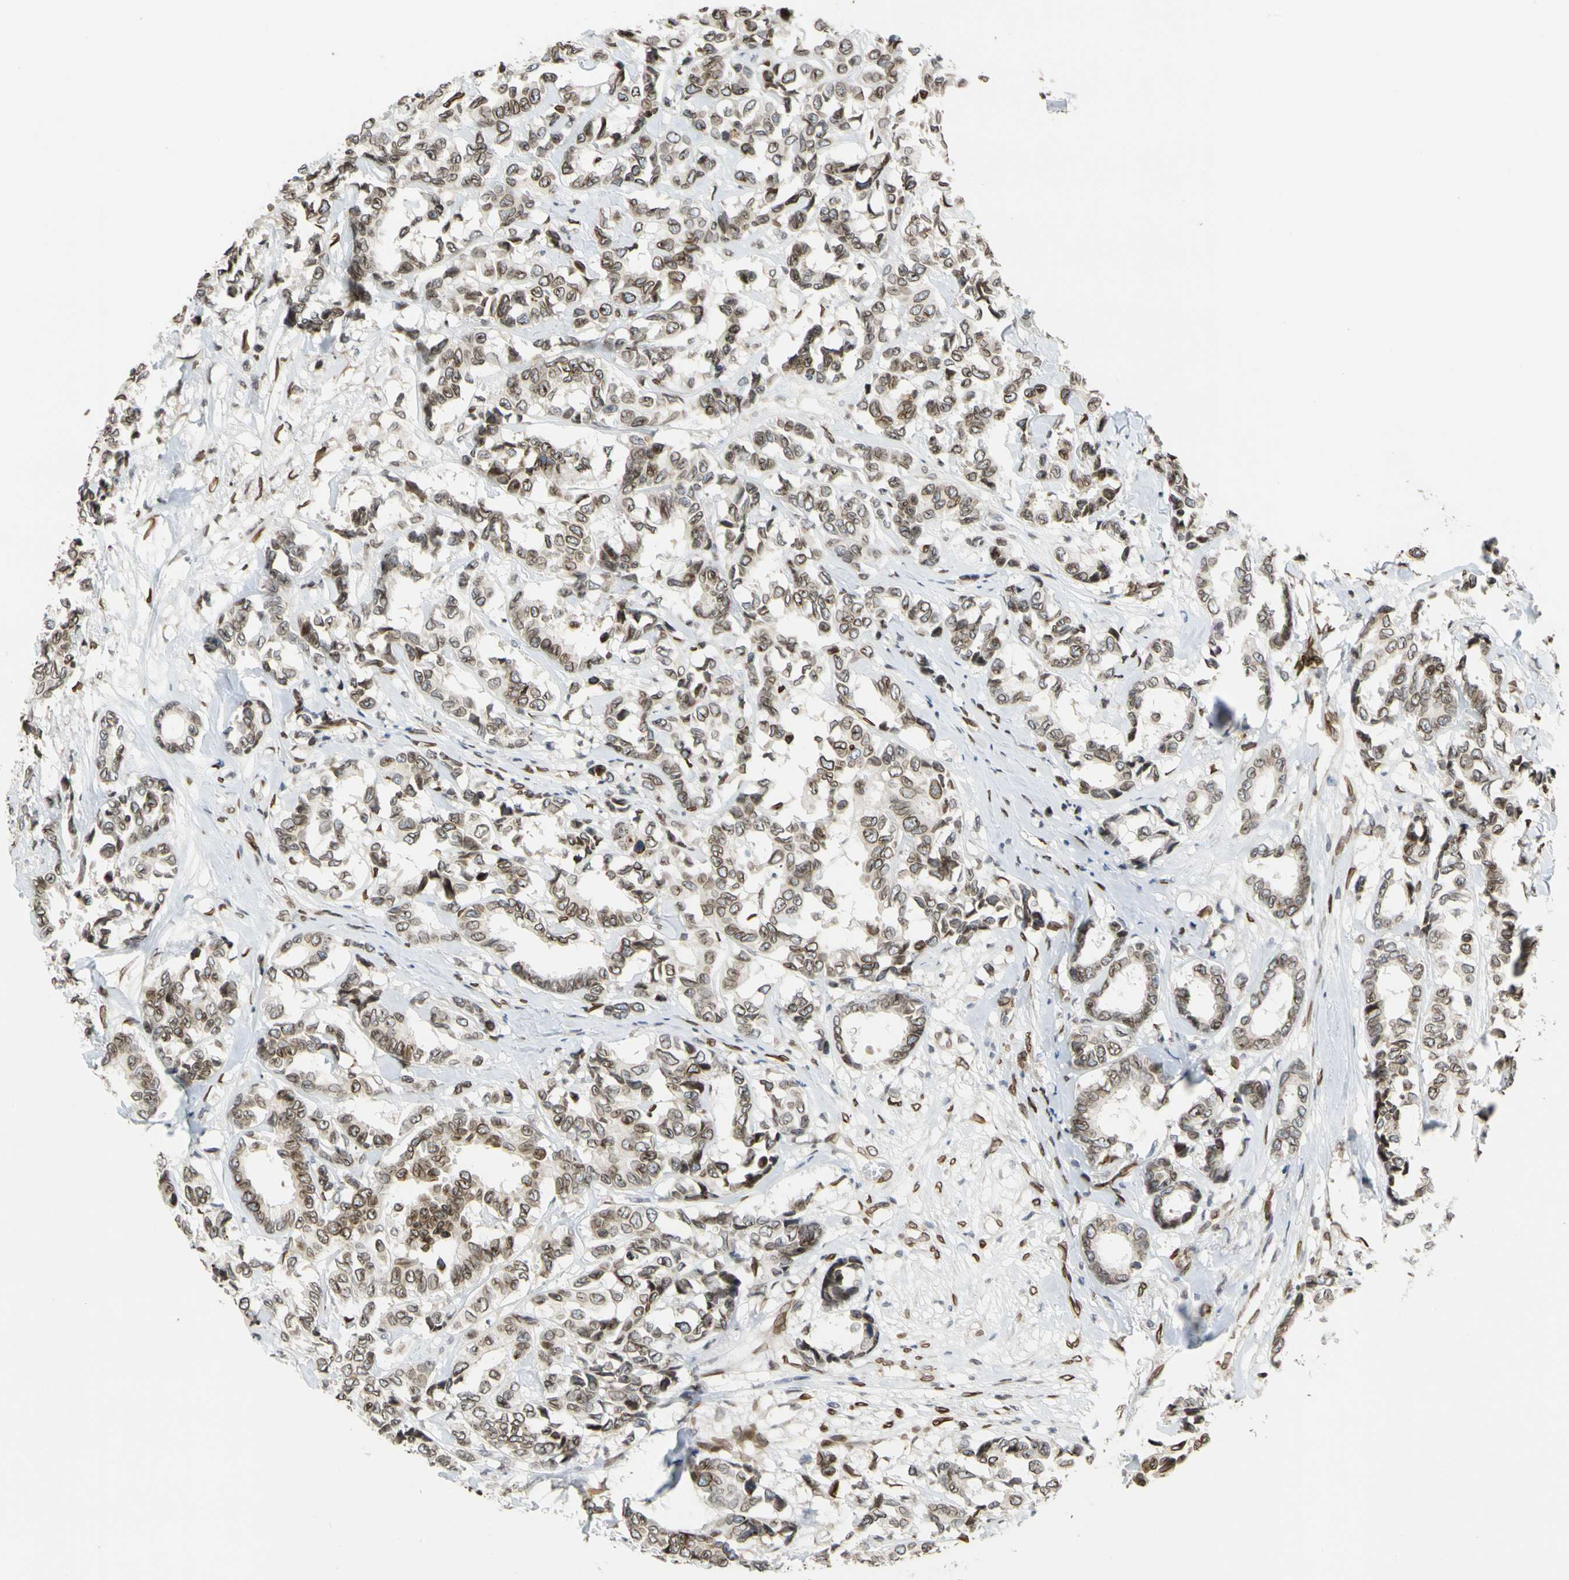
{"staining": {"intensity": "moderate", "quantity": ">75%", "location": "cytoplasmic/membranous,nuclear"}, "tissue": "breast cancer", "cell_type": "Tumor cells", "image_type": "cancer", "snomed": [{"axis": "morphology", "description": "Duct carcinoma"}, {"axis": "topography", "description": "Breast"}], "caption": "Protein expression analysis of human breast cancer (invasive ductal carcinoma) reveals moderate cytoplasmic/membranous and nuclear staining in approximately >75% of tumor cells. (DAB IHC with brightfield microscopy, high magnification).", "gene": "SUN1", "patient": {"sex": "female", "age": 87}}